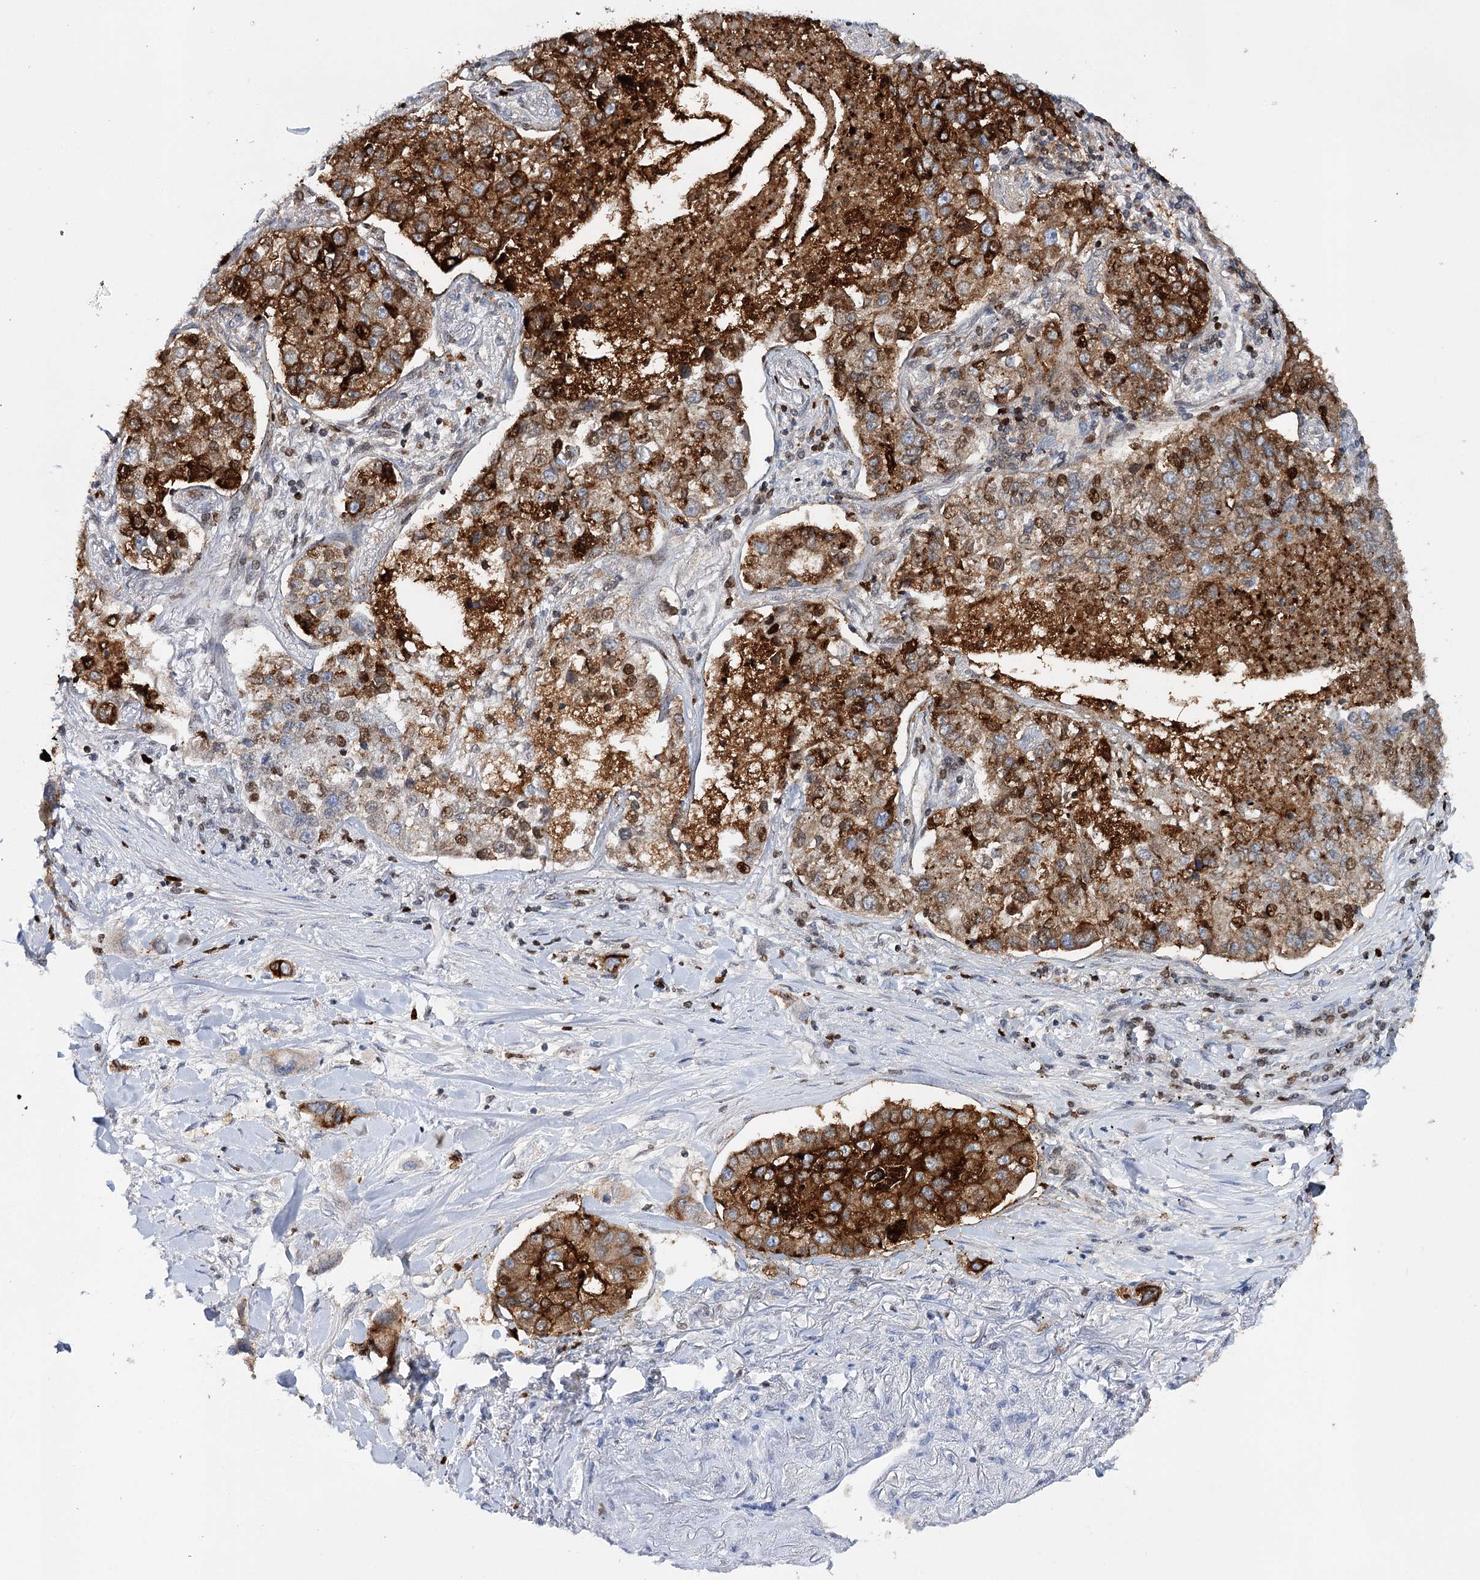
{"staining": {"intensity": "strong", "quantity": ">75%", "location": "cytoplasmic/membranous,nuclear"}, "tissue": "lung cancer", "cell_type": "Tumor cells", "image_type": "cancer", "snomed": [{"axis": "morphology", "description": "Adenocarcinoma, NOS"}, {"axis": "topography", "description": "Lung"}], "caption": "Strong cytoplasmic/membranous and nuclear expression is seen in approximately >75% of tumor cells in lung cancer (adenocarcinoma).", "gene": "CEACAM8", "patient": {"sex": "male", "age": 49}}